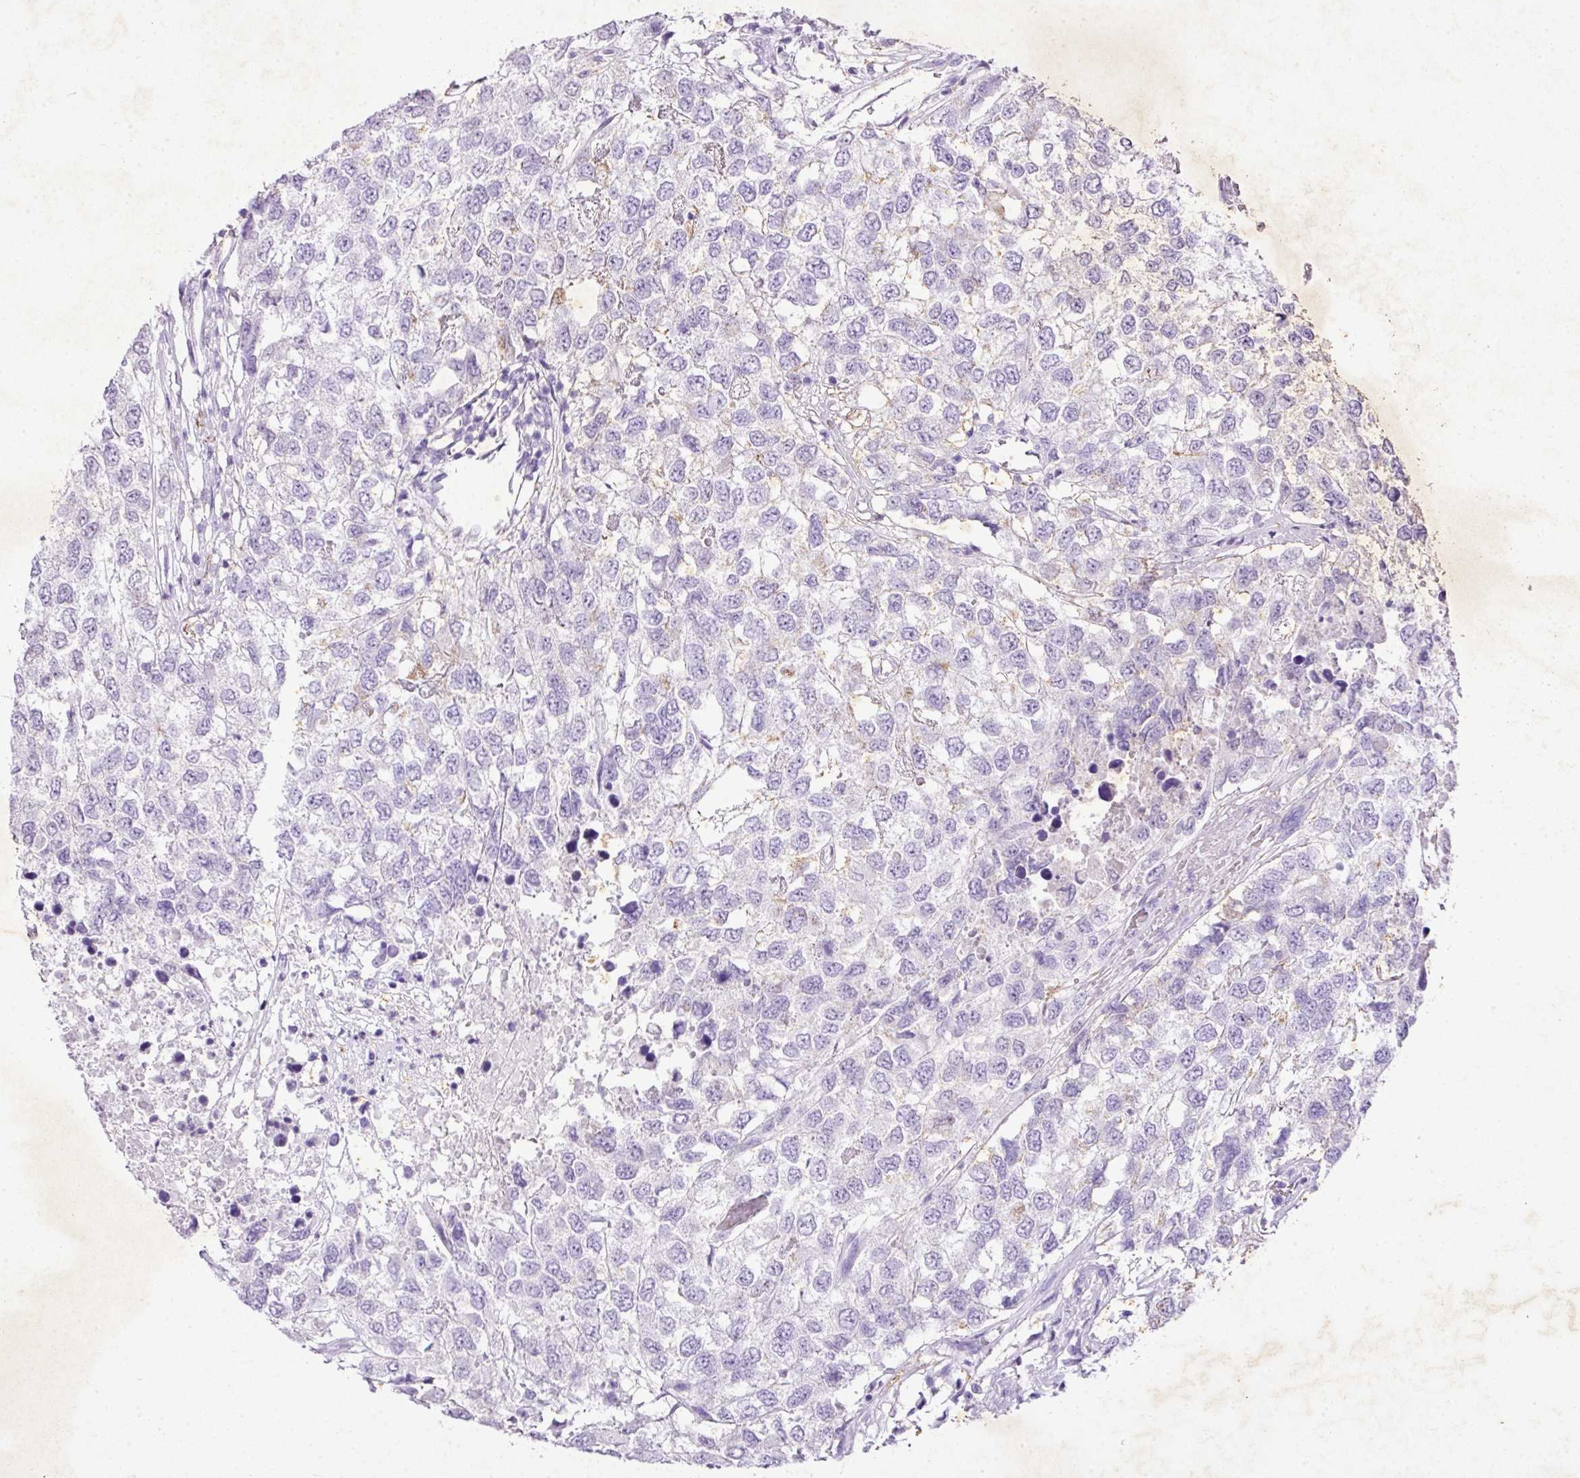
{"staining": {"intensity": "negative", "quantity": "none", "location": "none"}, "tissue": "testis cancer", "cell_type": "Tumor cells", "image_type": "cancer", "snomed": [{"axis": "morphology", "description": "Carcinoma, Embryonal, NOS"}, {"axis": "topography", "description": "Testis"}], "caption": "Tumor cells show no significant positivity in embryonal carcinoma (testis).", "gene": "KCNJ11", "patient": {"sex": "male", "age": 83}}